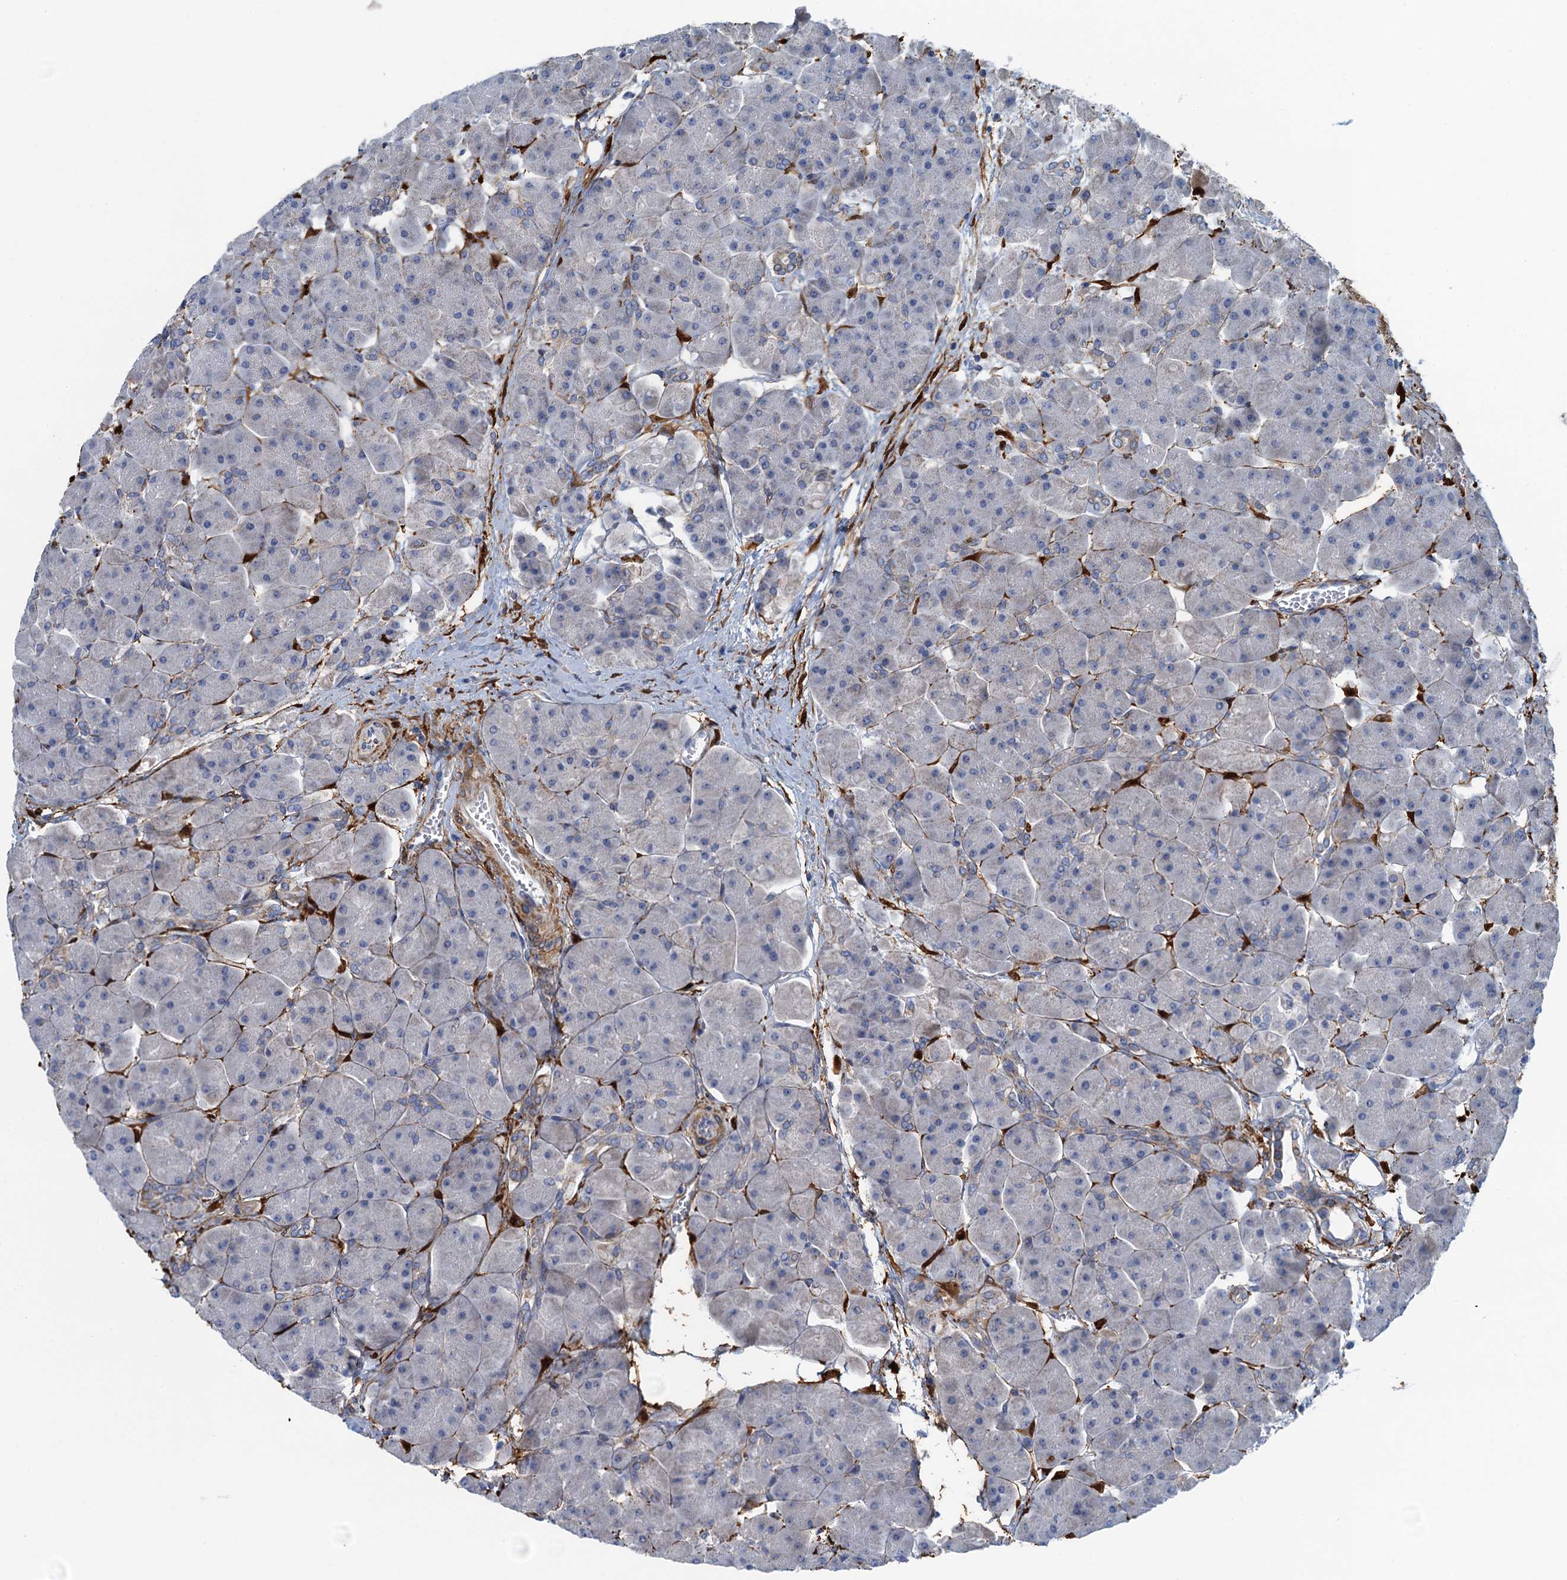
{"staining": {"intensity": "negative", "quantity": "none", "location": "none"}, "tissue": "pancreas", "cell_type": "Exocrine glandular cells", "image_type": "normal", "snomed": [{"axis": "morphology", "description": "Normal tissue, NOS"}, {"axis": "topography", "description": "Pancreas"}], "caption": "The photomicrograph shows no staining of exocrine glandular cells in normal pancreas. (IHC, brightfield microscopy, high magnification).", "gene": "POGLUT3", "patient": {"sex": "male", "age": 66}}